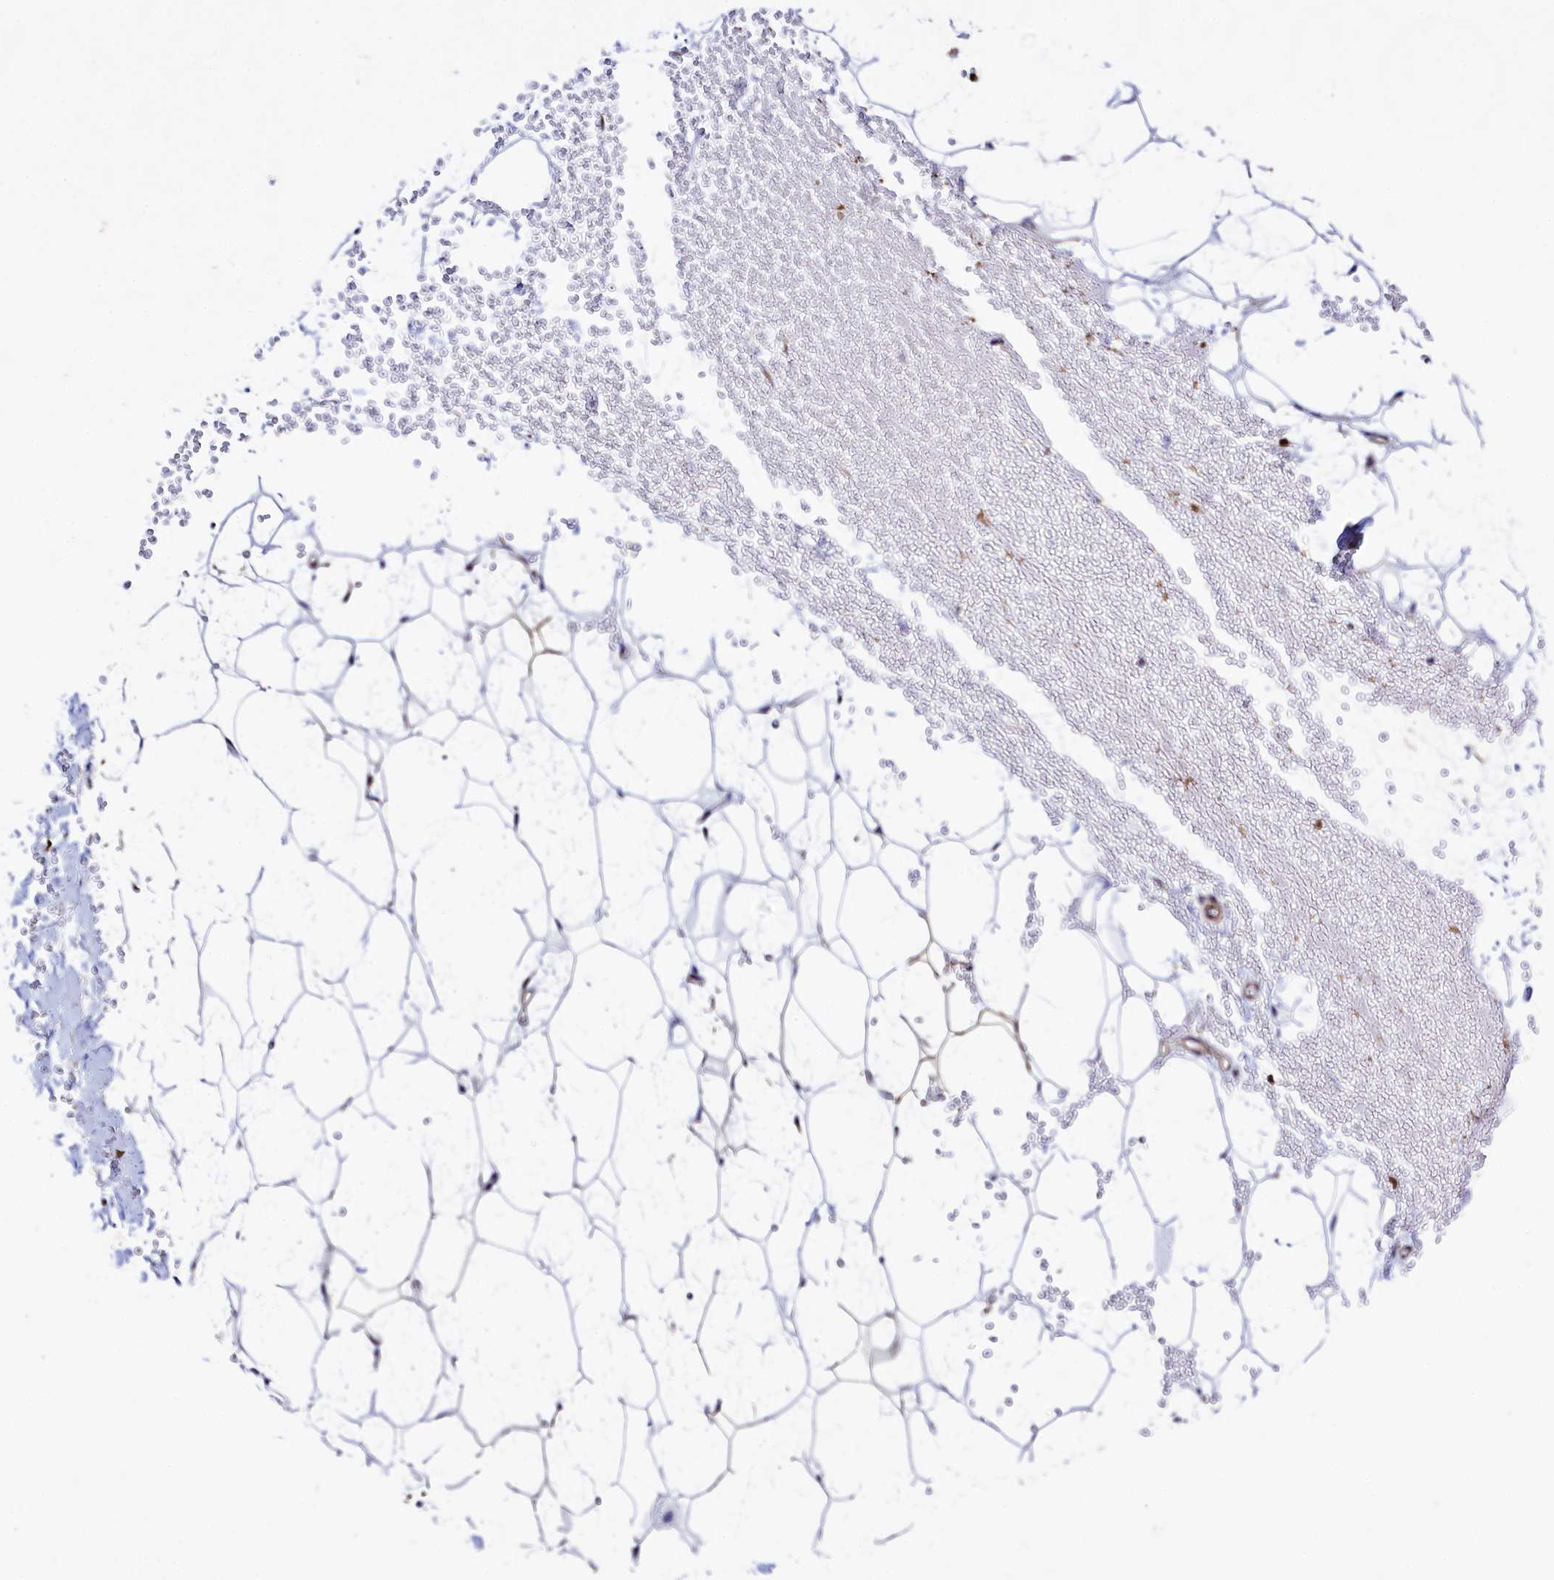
{"staining": {"intensity": "negative", "quantity": "none", "location": "none"}, "tissue": "adipose tissue", "cell_type": "Adipocytes", "image_type": "normal", "snomed": [{"axis": "morphology", "description": "Normal tissue, NOS"}, {"axis": "topography", "description": "Breast"}], "caption": "IHC image of unremarkable adipose tissue: adipose tissue stained with DAB reveals no significant protein positivity in adipocytes.", "gene": "STAMBPL1", "patient": {"sex": "female", "age": 23}}